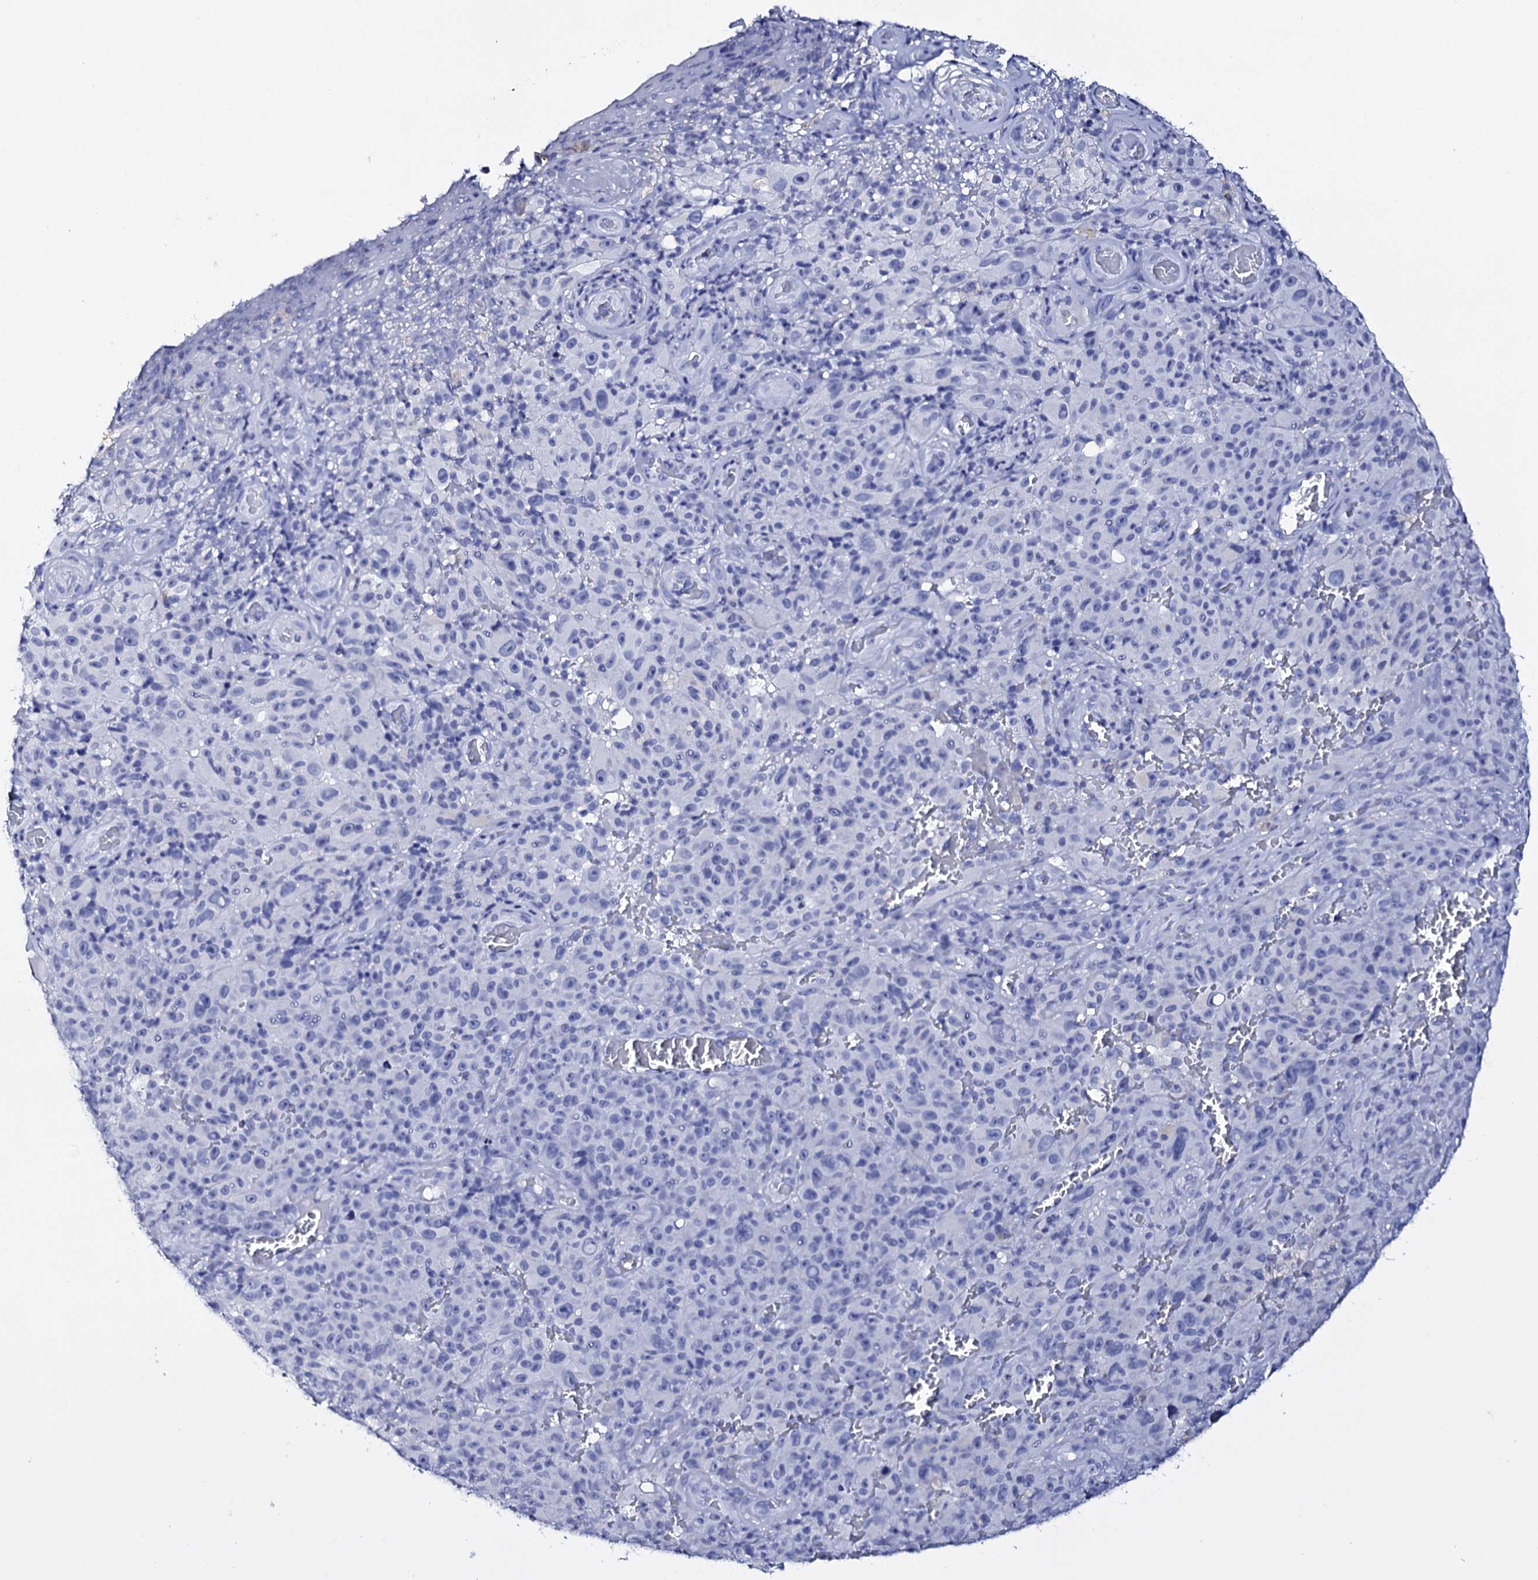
{"staining": {"intensity": "negative", "quantity": "none", "location": "none"}, "tissue": "melanoma", "cell_type": "Tumor cells", "image_type": "cancer", "snomed": [{"axis": "morphology", "description": "Malignant melanoma, NOS"}, {"axis": "topography", "description": "Skin"}], "caption": "IHC micrograph of melanoma stained for a protein (brown), which exhibits no expression in tumor cells.", "gene": "ITPRID2", "patient": {"sex": "female", "age": 82}}